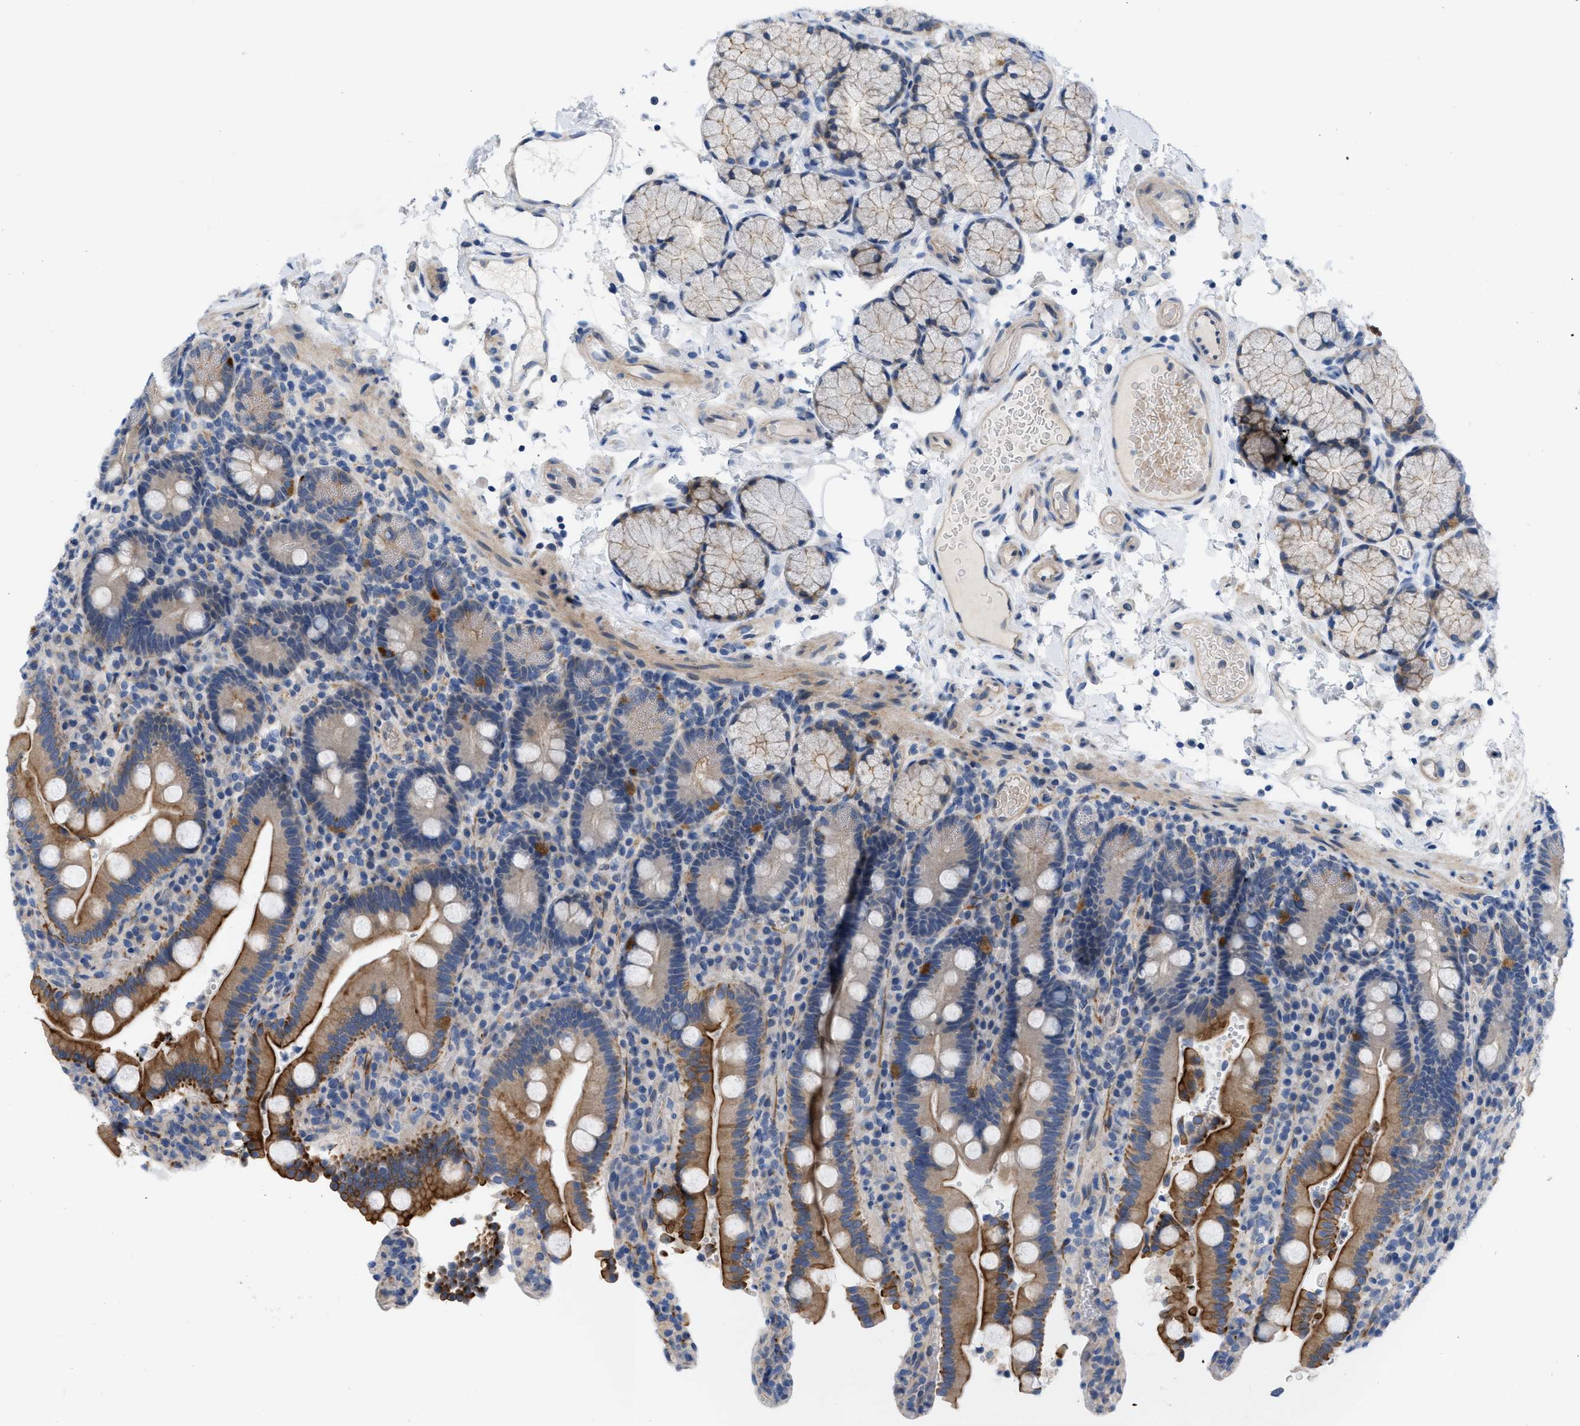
{"staining": {"intensity": "strong", "quantity": "25%-75%", "location": "cytoplasmic/membranous"}, "tissue": "duodenum", "cell_type": "Glandular cells", "image_type": "normal", "snomed": [{"axis": "morphology", "description": "Normal tissue, NOS"}, {"axis": "topography", "description": "Small intestine, NOS"}], "caption": "Unremarkable duodenum demonstrates strong cytoplasmic/membranous staining in approximately 25%-75% of glandular cells.", "gene": "NDEL1", "patient": {"sex": "female", "age": 71}}